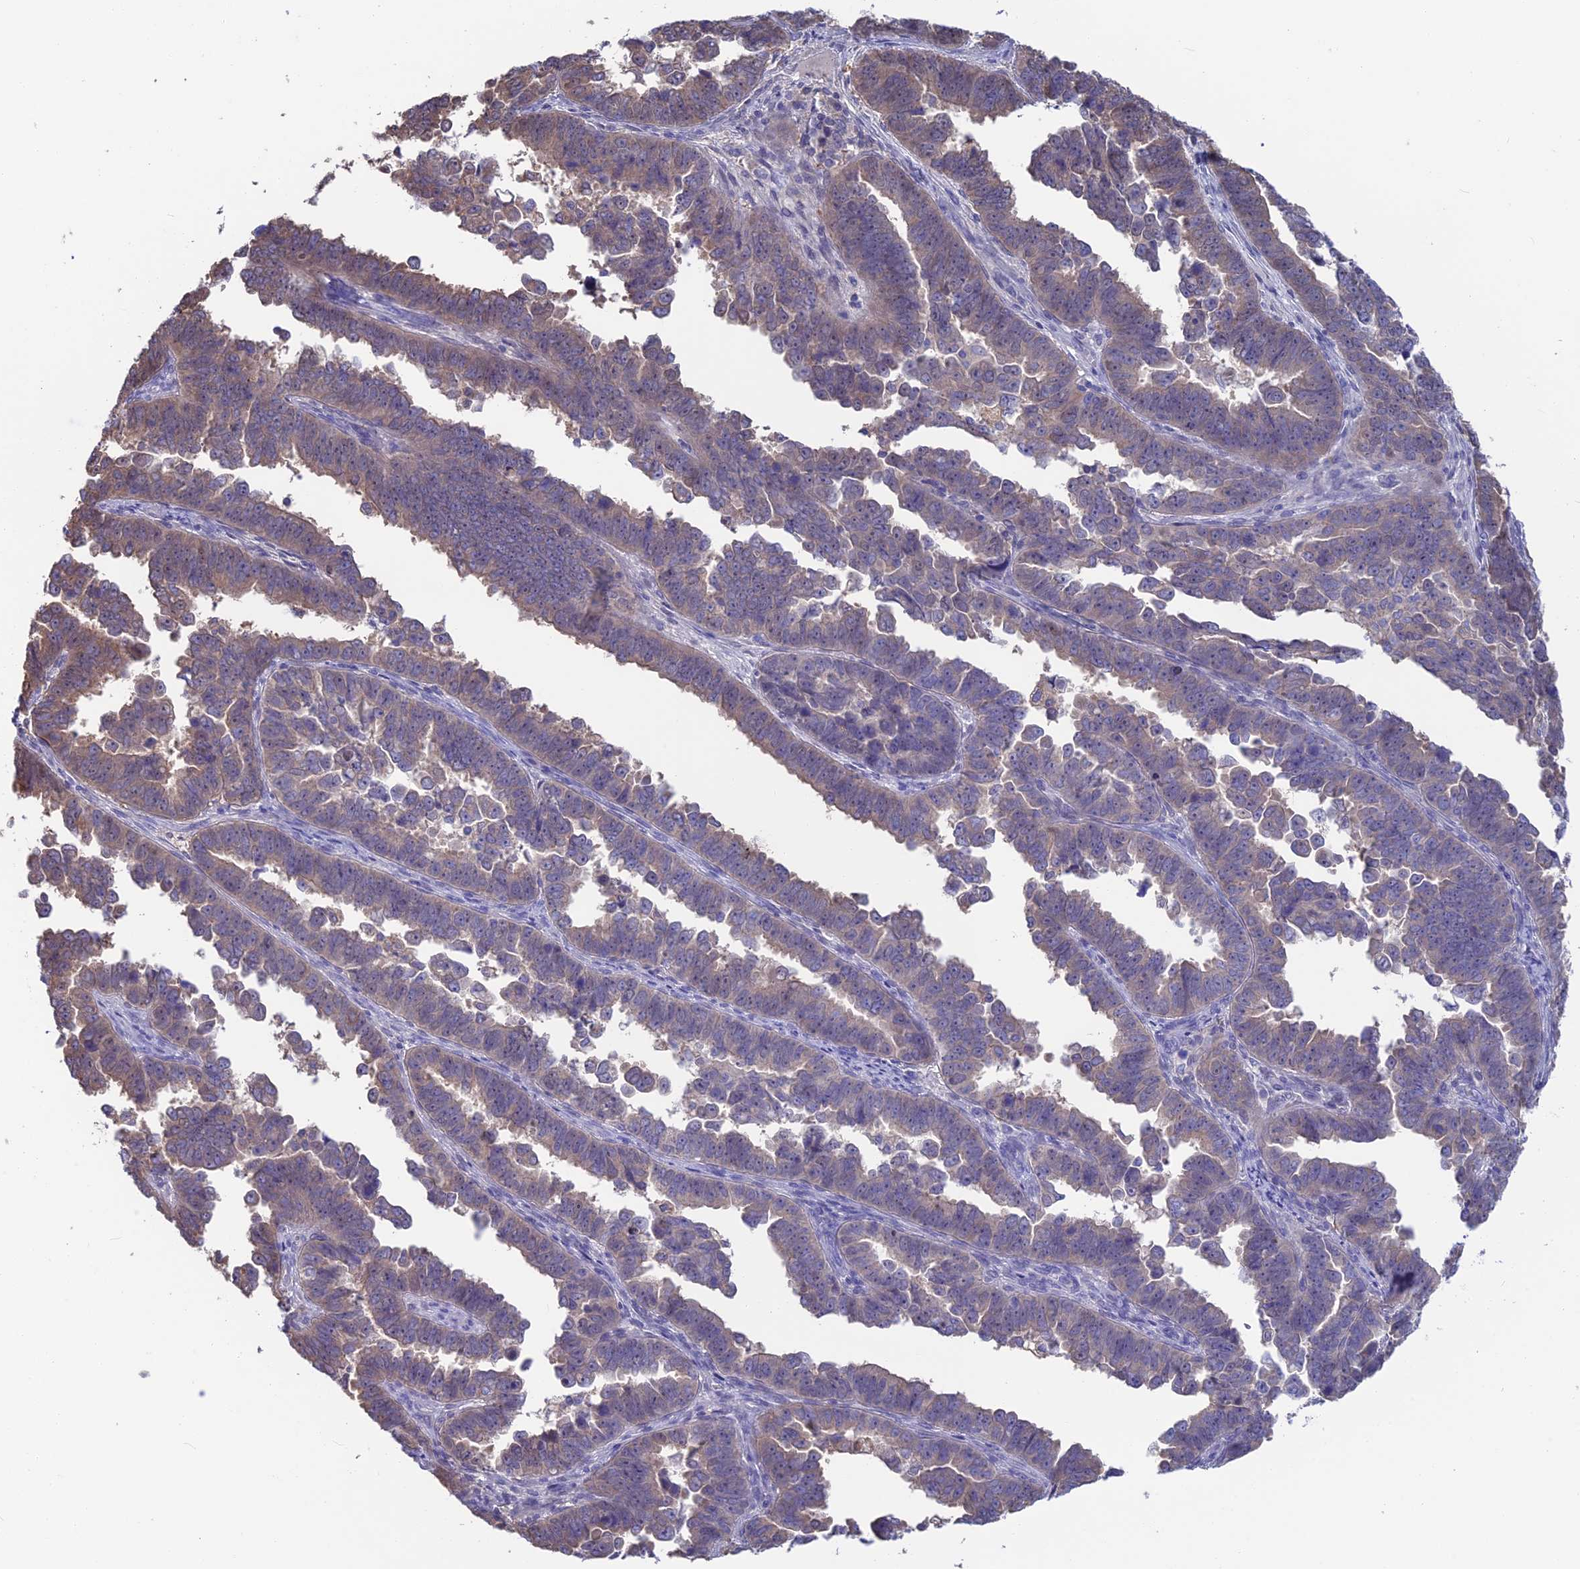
{"staining": {"intensity": "weak", "quantity": "<25%", "location": "cytoplasmic/membranous,nuclear"}, "tissue": "endometrial cancer", "cell_type": "Tumor cells", "image_type": "cancer", "snomed": [{"axis": "morphology", "description": "Adenocarcinoma, NOS"}, {"axis": "topography", "description": "Endometrium"}], "caption": "This is an immunohistochemistry image of endometrial cancer (adenocarcinoma). There is no expression in tumor cells.", "gene": "SNAP91", "patient": {"sex": "female", "age": 75}}